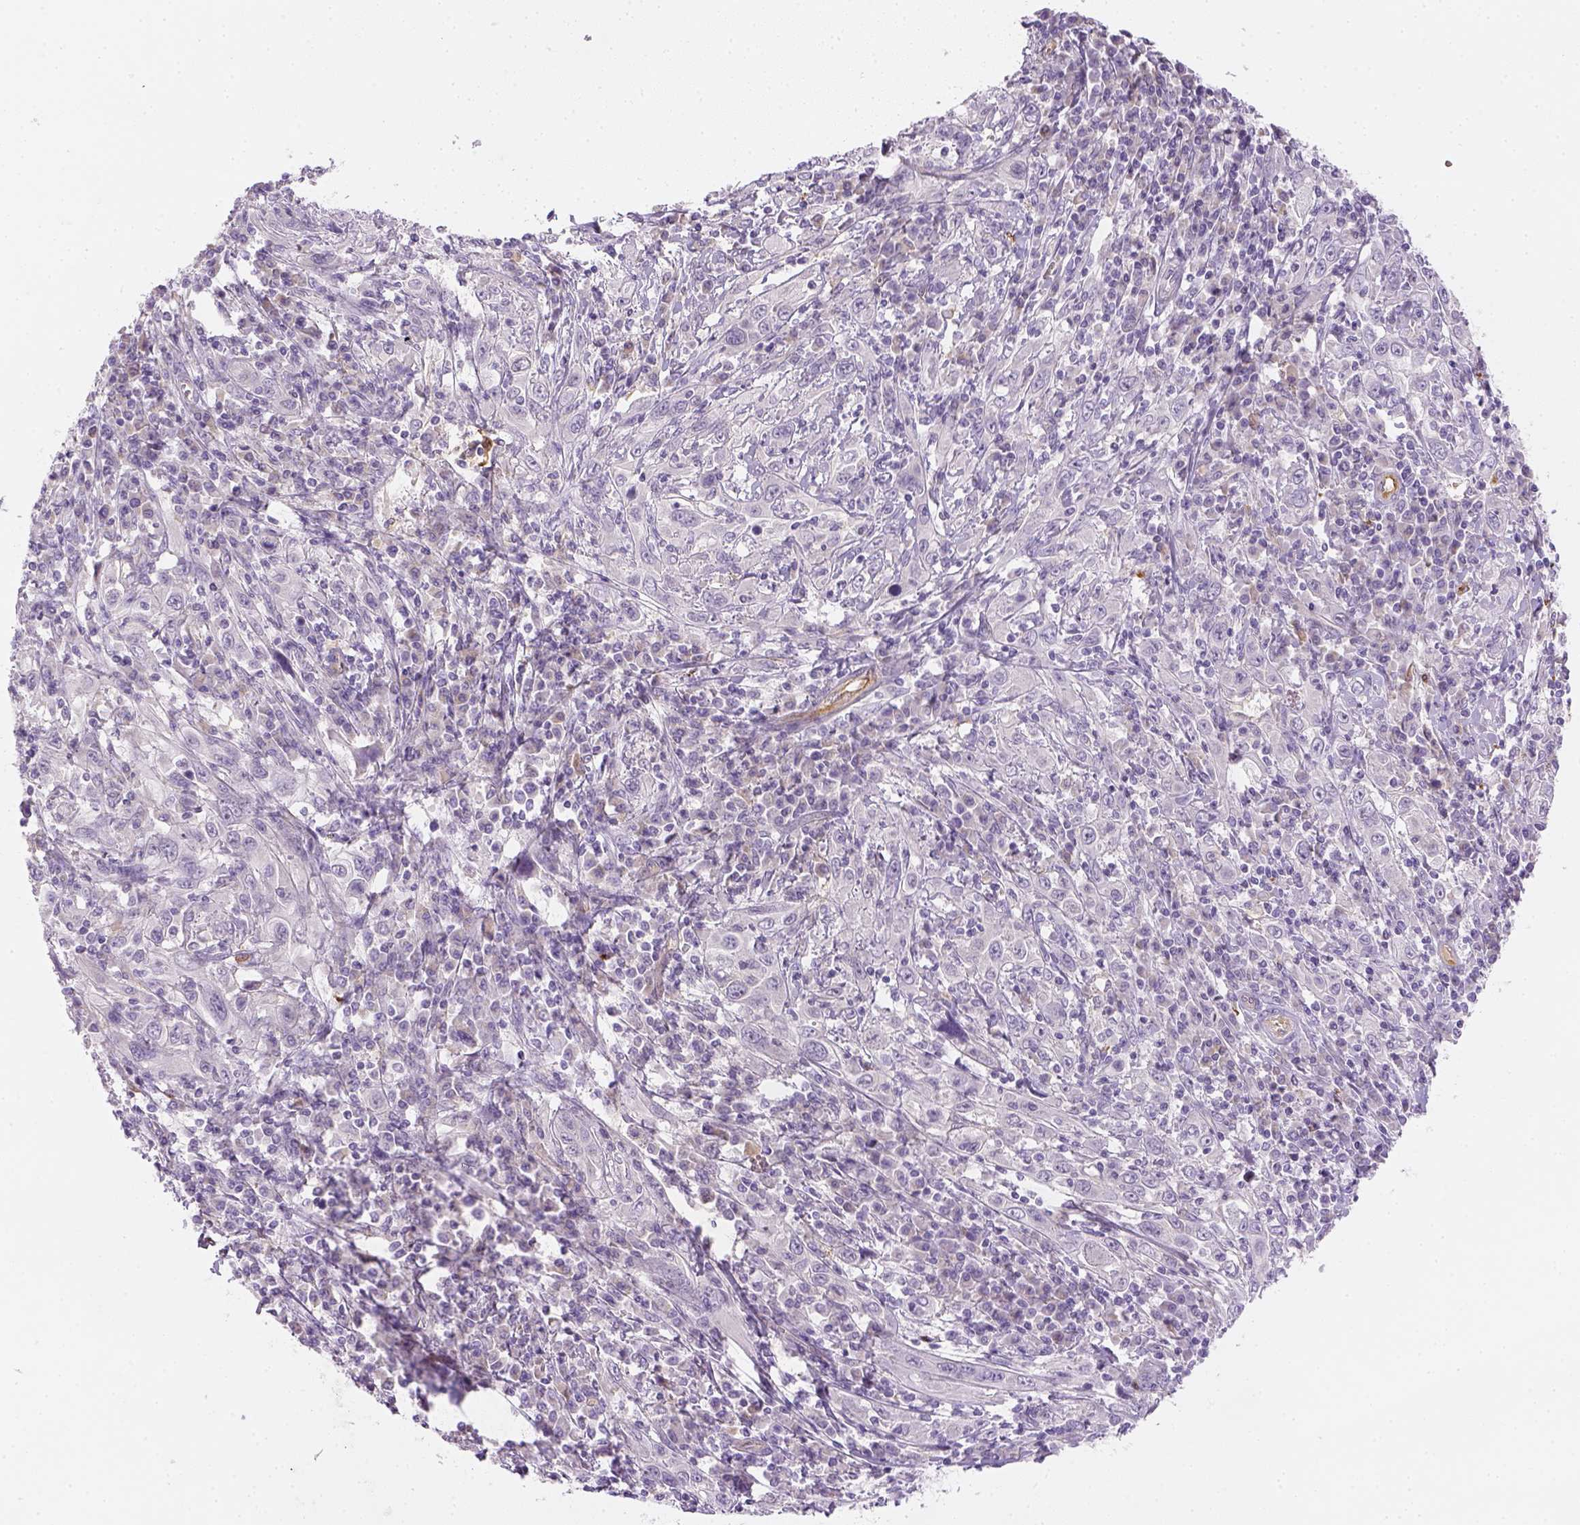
{"staining": {"intensity": "negative", "quantity": "none", "location": "none"}, "tissue": "cervical cancer", "cell_type": "Tumor cells", "image_type": "cancer", "snomed": [{"axis": "morphology", "description": "Squamous cell carcinoma, NOS"}, {"axis": "topography", "description": "Cervix"}], "caption": "DAB (3,3'-diaminobenzidine) immunohistochemical staining of cervical cancer (squamous cell carcinoma) exhibits no significant expression in tumor cells. (Immunohistochemistry, brightfield microscopy, high magnification).", "gene": "CACNB1", "patient": {"sex": "female", "age": 46}}